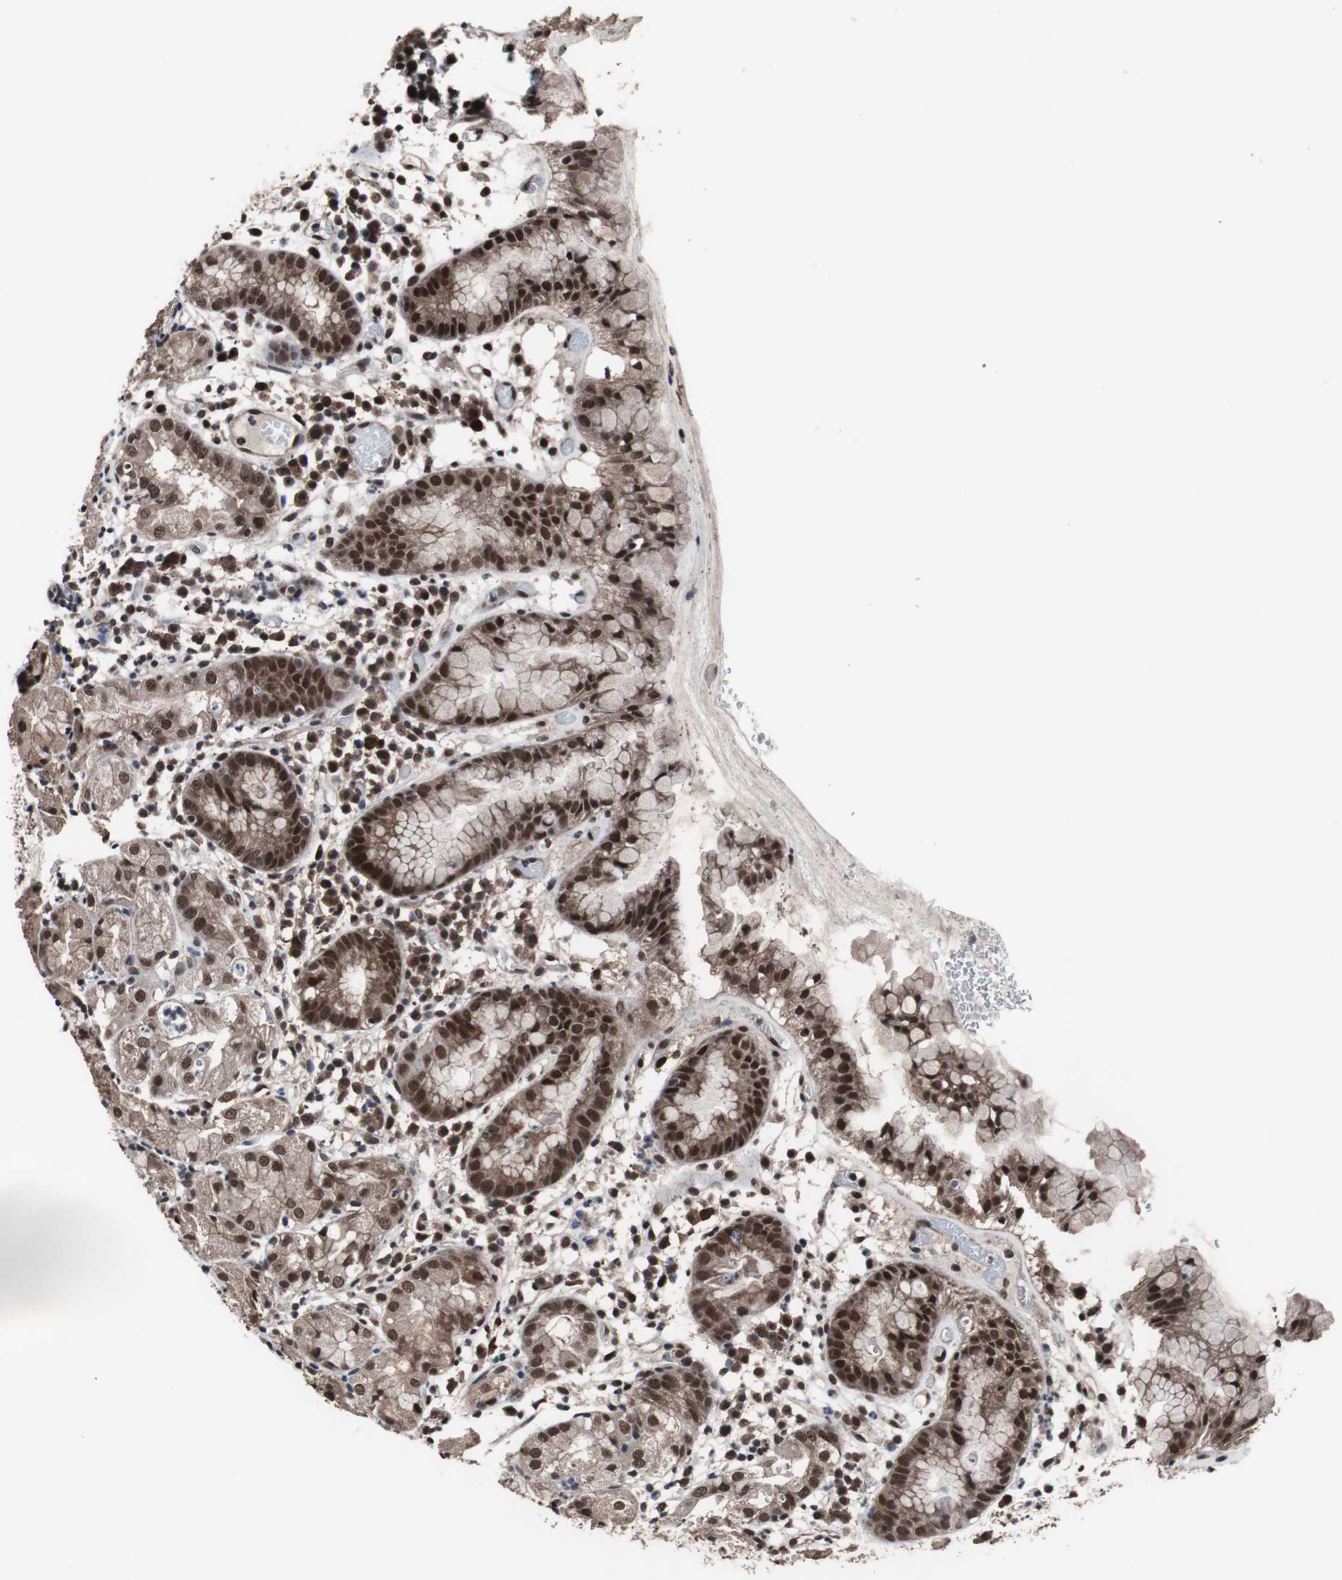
{"staining": {"intensity": "strong", "quantity": ">75%", "location": "cytoplasmic/membranous,nuclear"}, "tissue": "stomach", "cell_type": "Glandular cells", "image_type": "normal", "snomed": [{"axis": "morphology", "description": "Normal tissue, NOS"}, {"axis": "topography", "description": "Stomach"}, {"axis": "topography", "description": "Stomach, lower"}], "caption": "Strong cytoplasmic/membranous,nuclear staining for a protein is identified in about >75% of glandular cells of unremarkable stomach using immunohistochemistry.", "gene": "GTF2F2", "patient": {"sex": "female", "age": 75}}